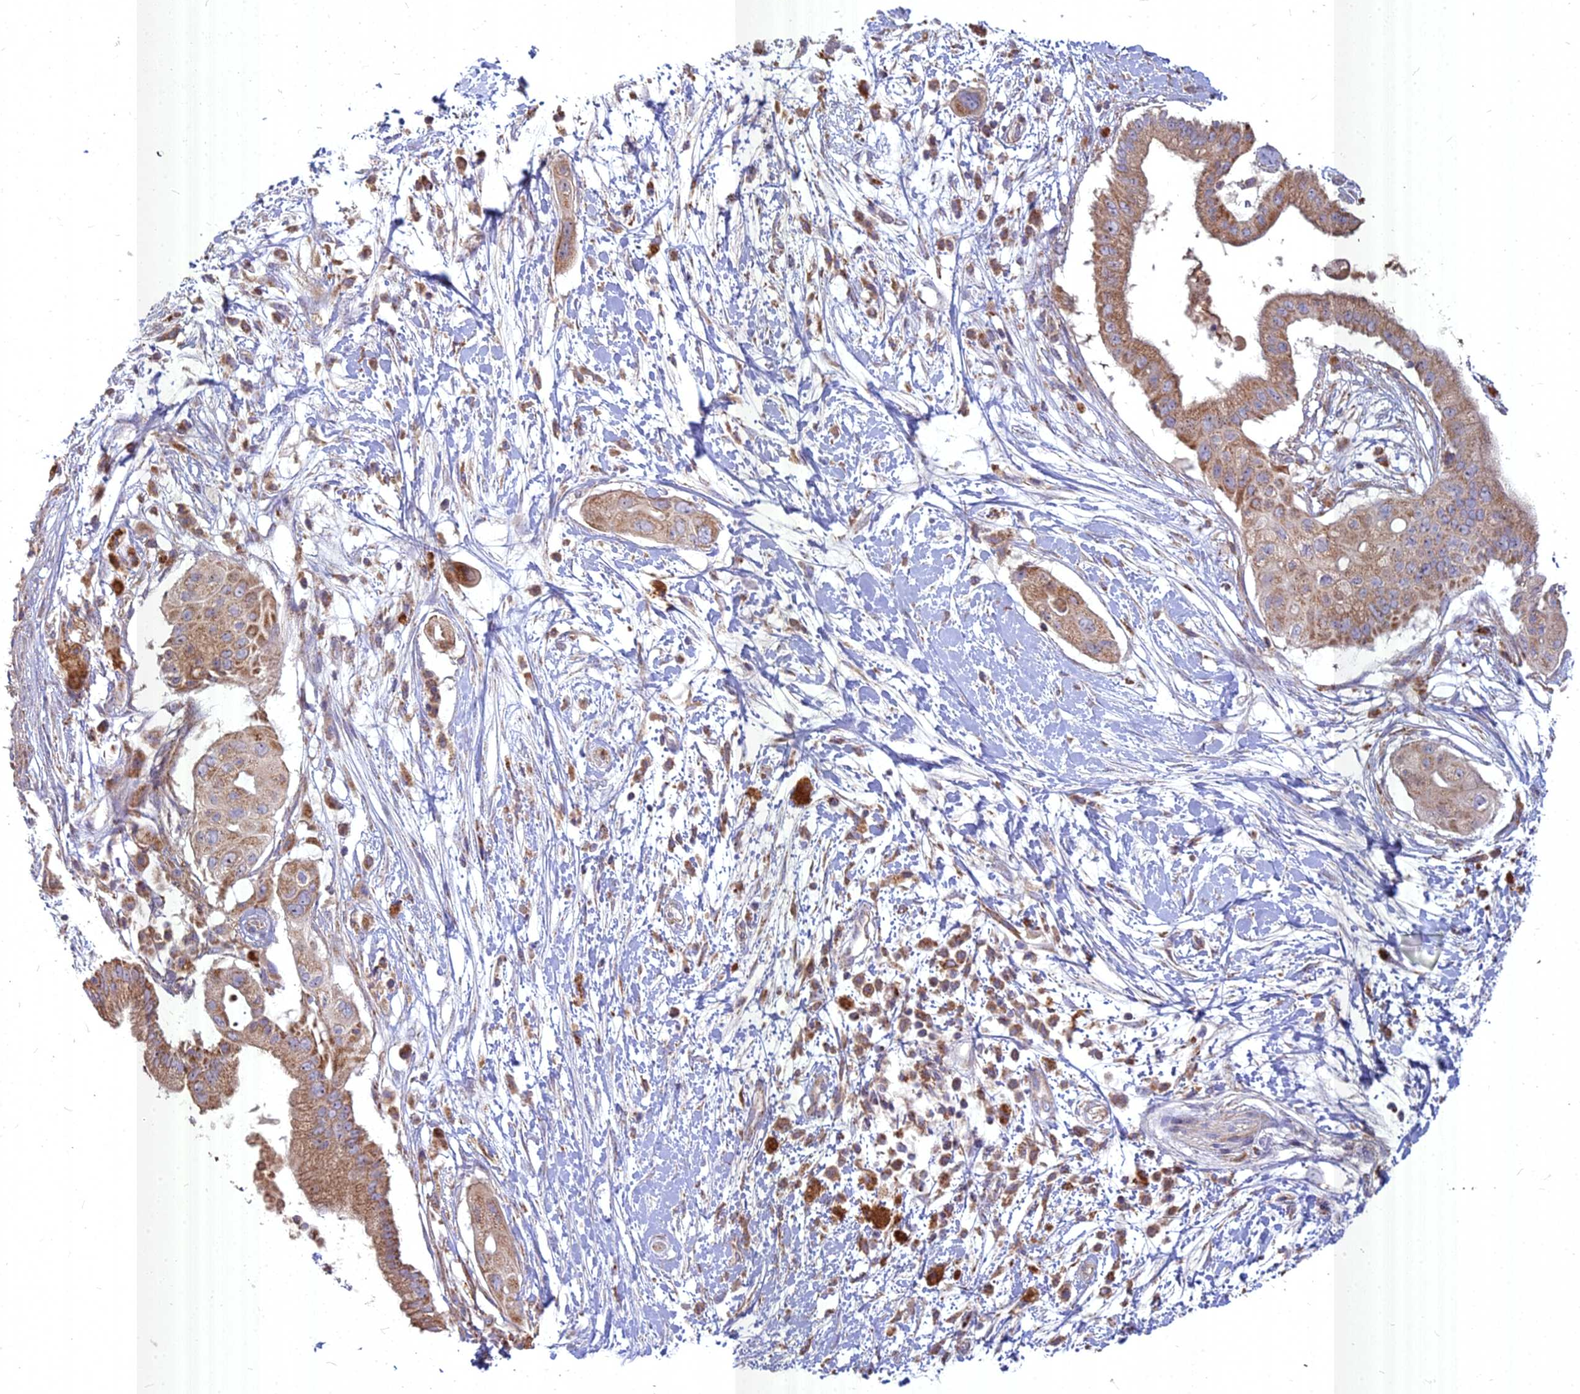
{"staining": {"intensity": "moderate", "quantity": ">75%", "location": "cytoplasmic/membranous"}, "tissue": "pancreatic cancer", "cell_type": "Tumor cells", "image_type": "cancer", "snomed": [{"axis": "morphology", "description": "Adenocarcinoma, NOS"}, {"axis": "topography", "description": "Pancreas"}], "caption": "Pancreatic cancer (adenocarcinoma) tissue exhibits moderate cytoplasmic/membranous staining in approximately >75% of tumor cells", "gene": "COX11", "patient": {"sex": "male", "age": 68}}